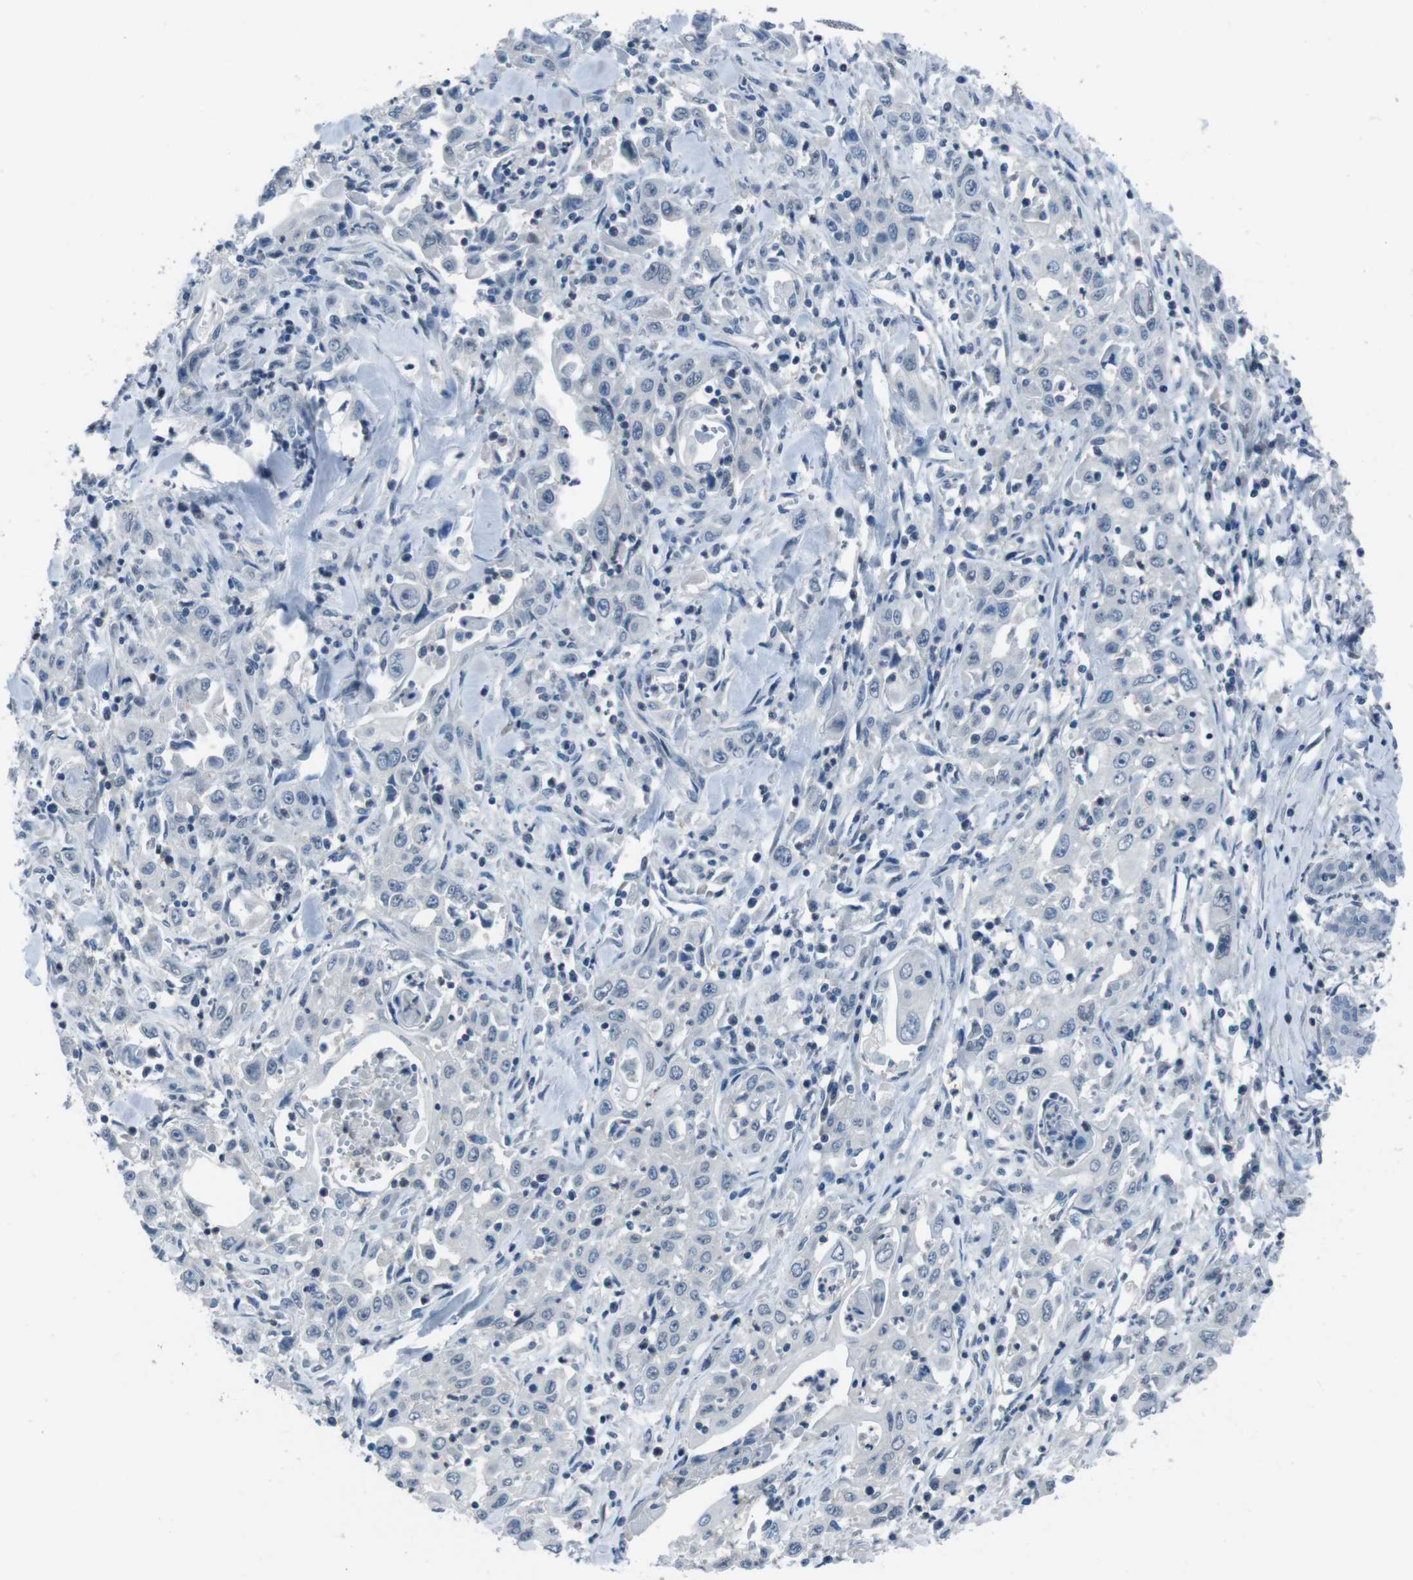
{"staining": {"intensity": "negative", "quantity": "none", "location": "none"}, "tissue": "pancreatic cancer", "cell_type": "Tumor cells", "image_type": "cancer", "snomed": [{"axis": "morphology", "description": "Adenocarcinoma, NOS"}, {"axis": "topography", "description": "Pancreas"}], "caption": "An image of human pancreatic cancer (adenocarcinoma) is negative for staining in tumor cells.", "gene": "NANOS2", "patient": {"sex": "male", "age": 70}}